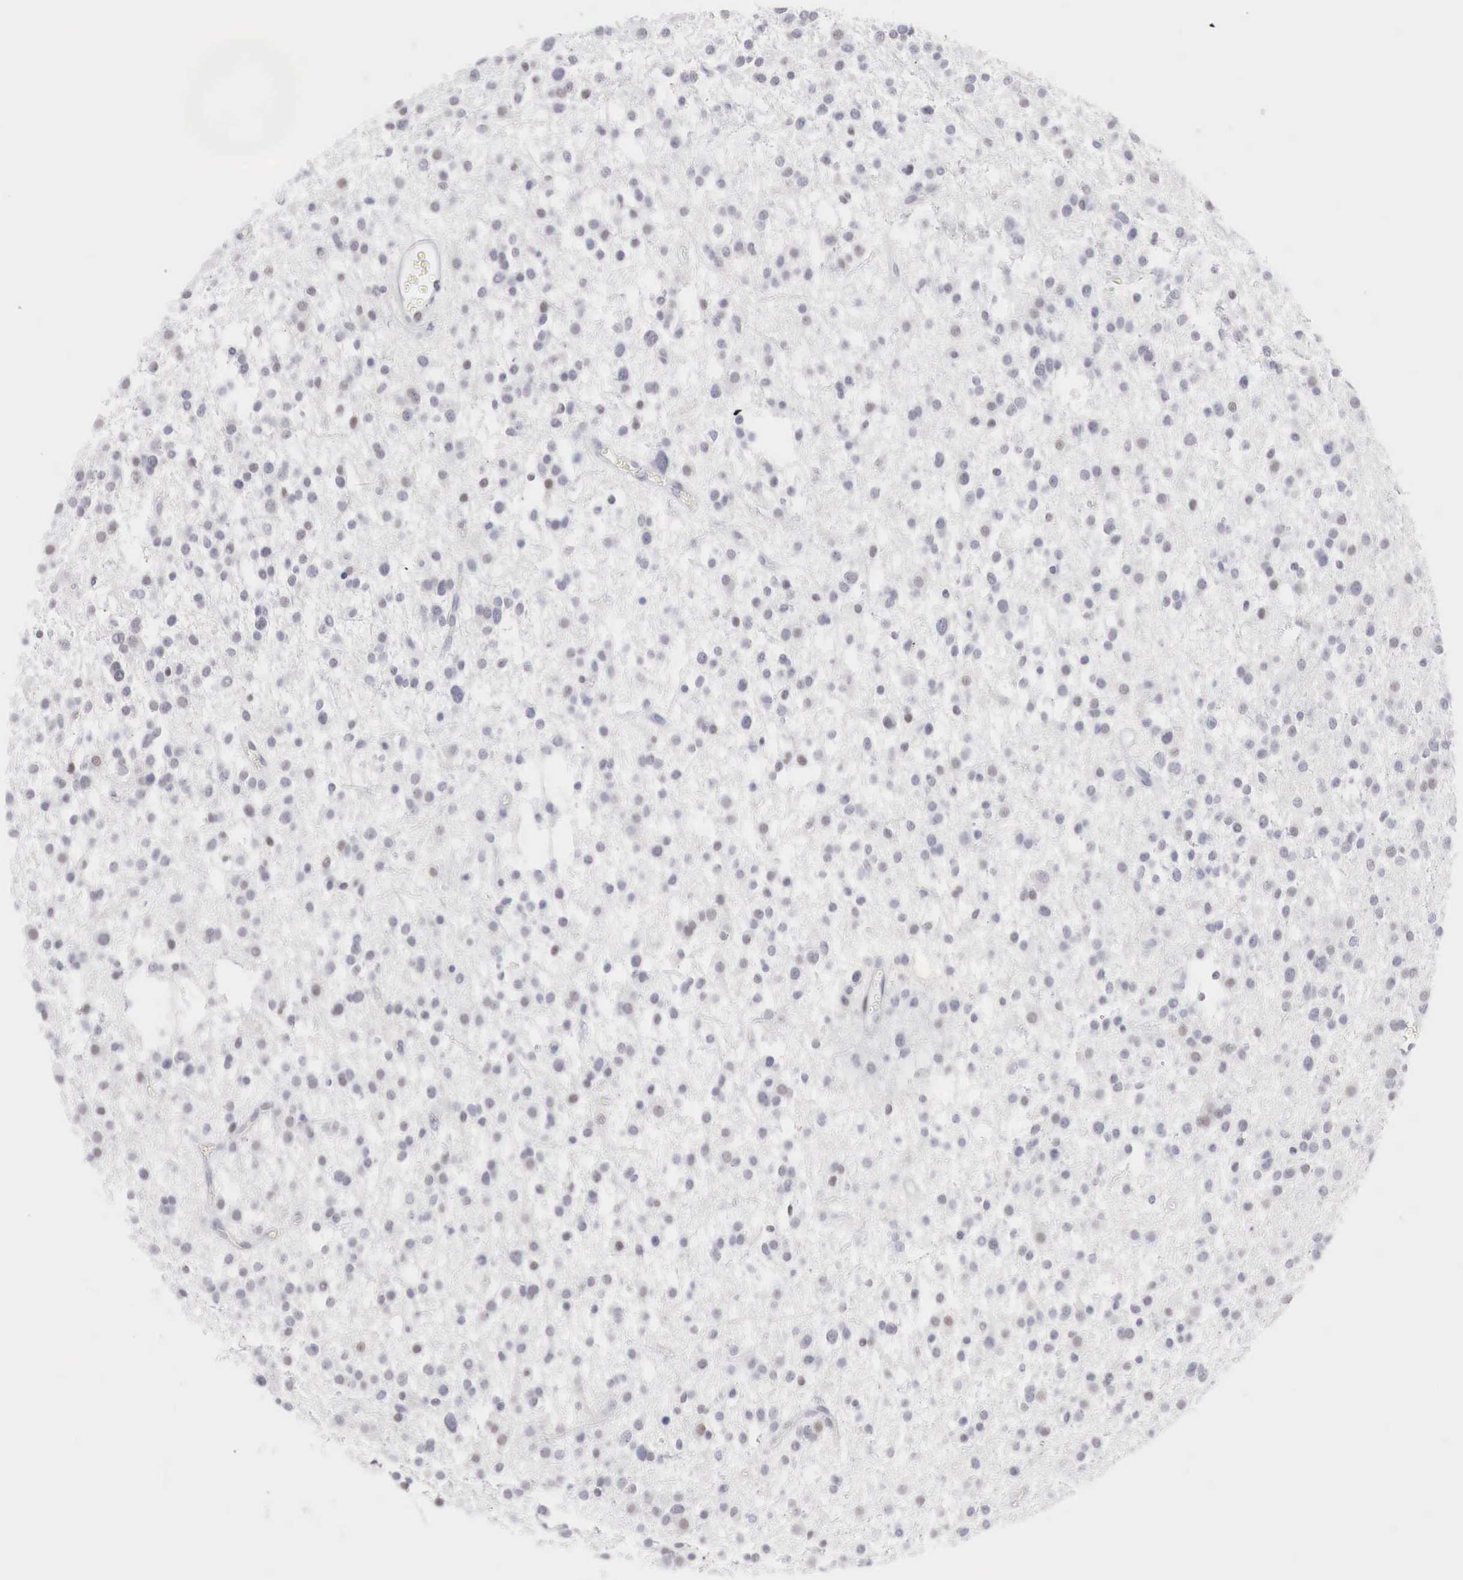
{"staining": {"intensity": "weak", "quantity": "<25%", "location": "nuclear"}, "tissue": "glioma", "cell_type": "Tumor cells", "image_type": "cancer", "snomed": [{"axis": "morphology", "description": "Glioma, malignant, Low grade"}, {"axis": "topography", "description": "Brain"}], "caption": "IHC photomicrograph of neoplastic tissue: low-grade glioma (malignant) stained with DAB (3,3'-diaminobenzidine) displays no significant protein positivity in tumor cells.", "gene": "FOXP2", "patient": {"sex": "female", "age": 36}}